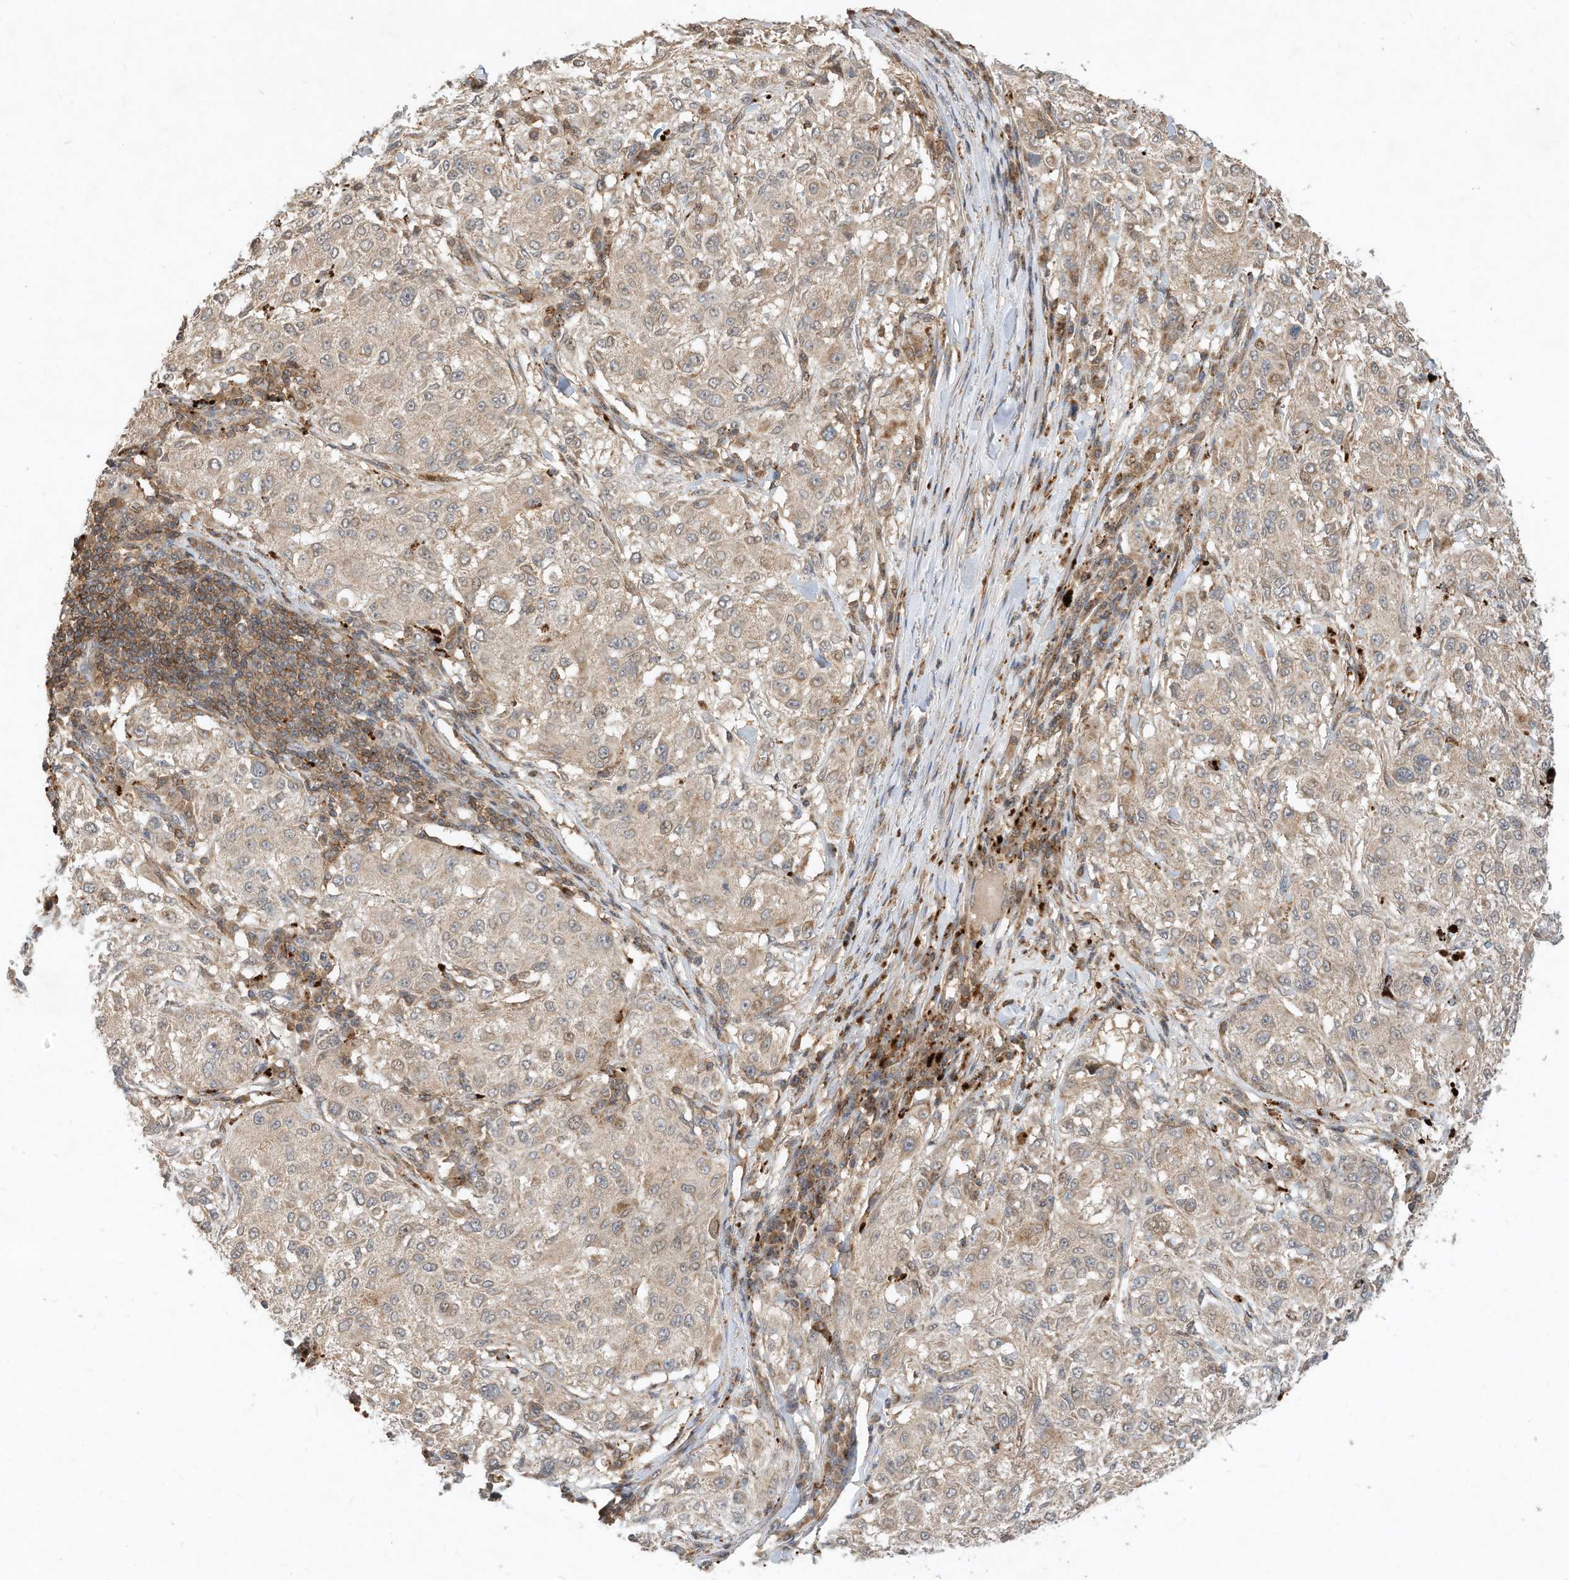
{"staining": {"intensity": "weak", "quantity": "25%-75%", "location": "cytoplasmic/membranous"}, "tissue": "melanoma", "cell_type": "Tumor cells", "image_type": "cancer", "snomed": [{"axis": "morphology", "description": "Necrosis, NOS"}, {"axis": "morphology", "description": "Malignant melanoma, NOS"}, {"axis": "topography", "description": "Skin"}], "caption": "Weak cytoplasmic/membranous protein expression is identified in about 25%-75% of tumor cells in melanoma. Nuclei are stained in blue.", "gene": "CPAMD8", "patient": {"sex": "female", "age": 87}}